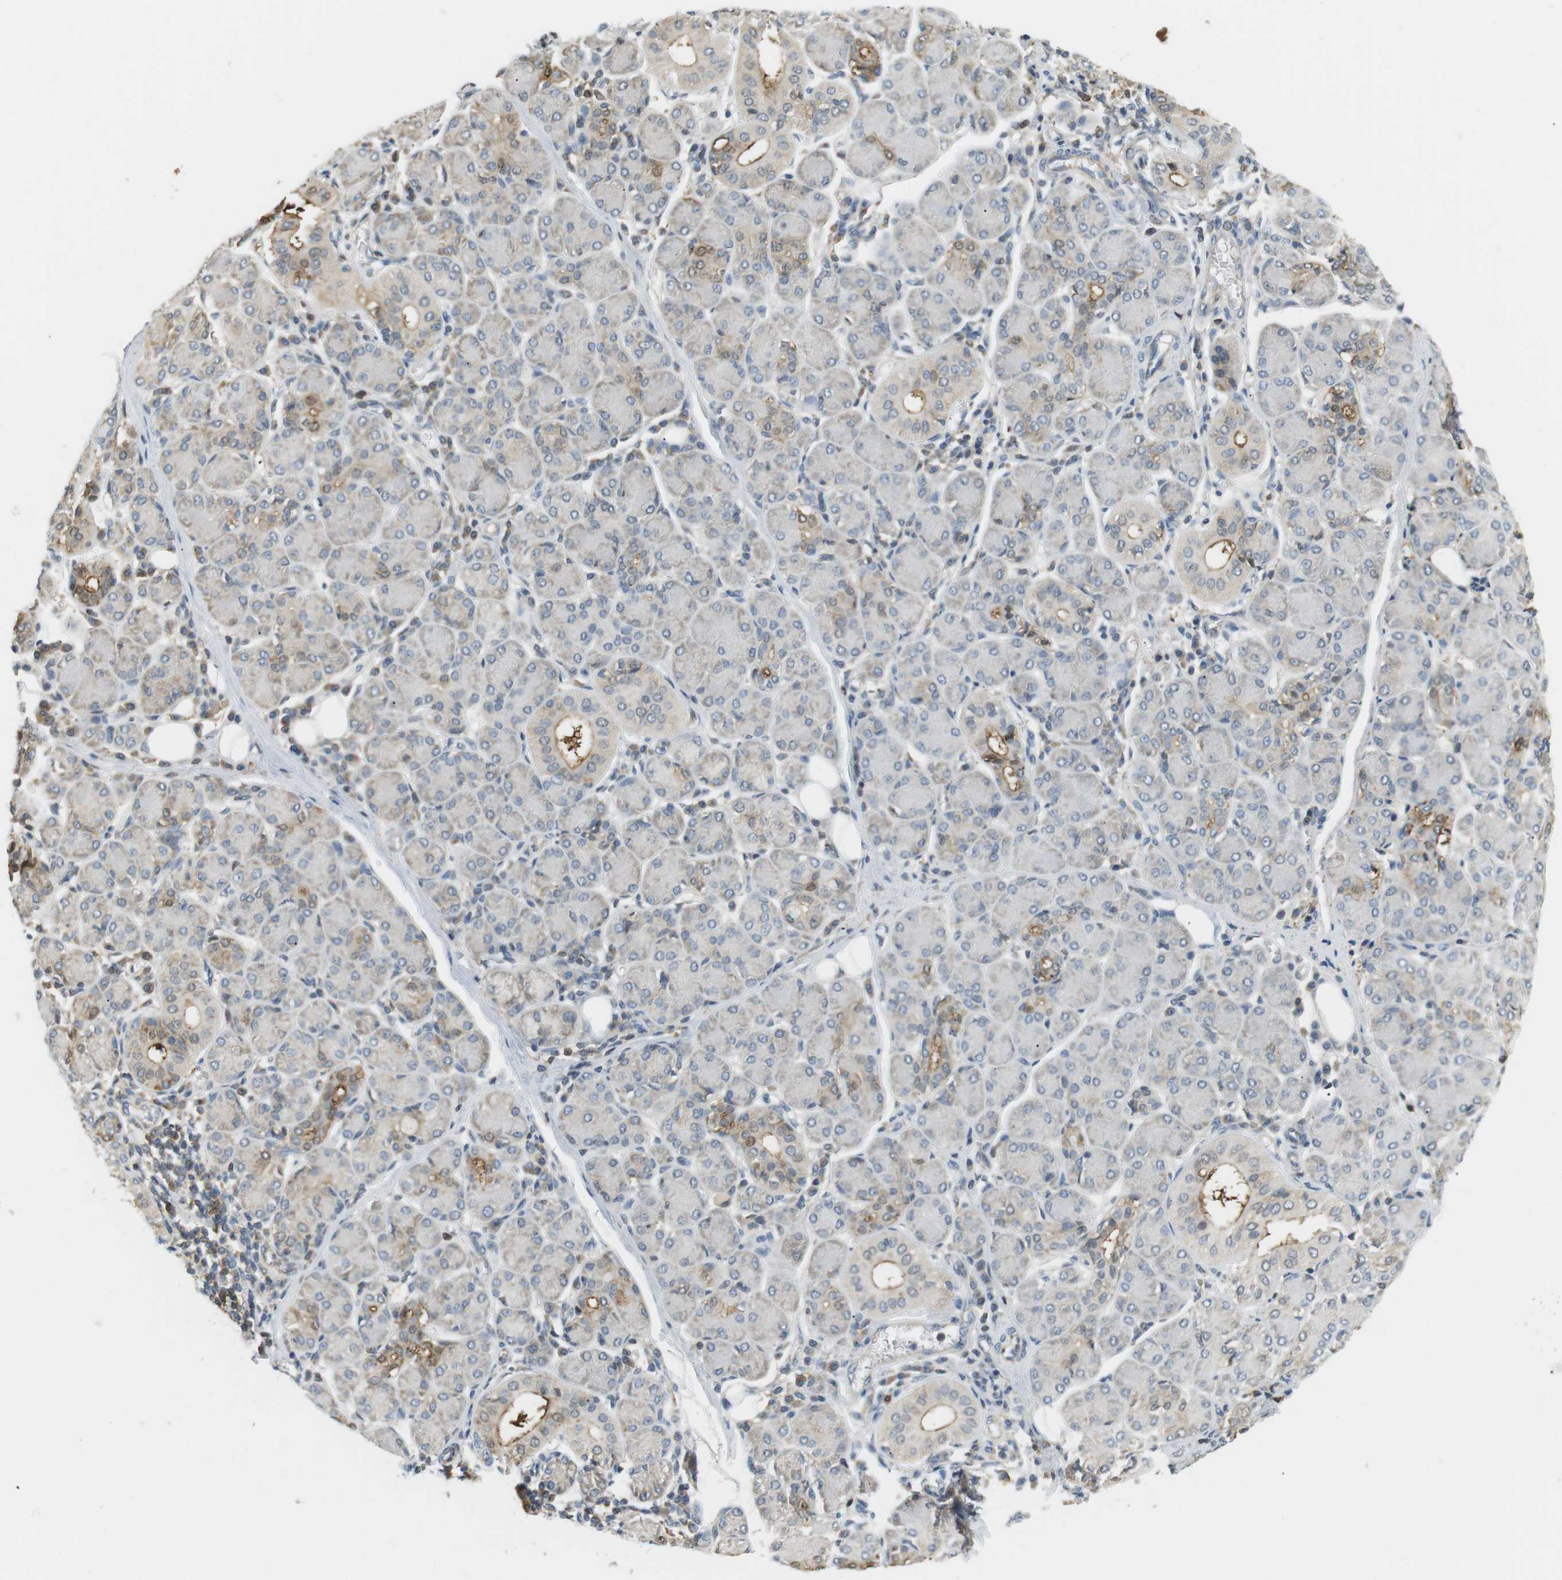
{"staining": {"intensity": "moderate", "quantity": "<25%", "location": "cytoplasmic/membranous"}, "tissue": "salivary gland", "cell_type": "Glandular cells", "image_type": "normal", "snomed": [{"axis": "morphology", "description": "Normal tissue, NOS"}, {"axis": "morphology", "description": "Inflammation, NOS"}, {"axis": "topography", "description": "Lymph node"}, {"axis": "topography", "description": "Salivary gland"}], "caption": "High-power microscopy captured an IHC histopathology image of benign salivary gland, revealing moderate cytoplasmic/membranous positivity in approximately <25% of glandular cells.", "gene": "P2RY1", "patient": {"sex": "male", "age": 3}}